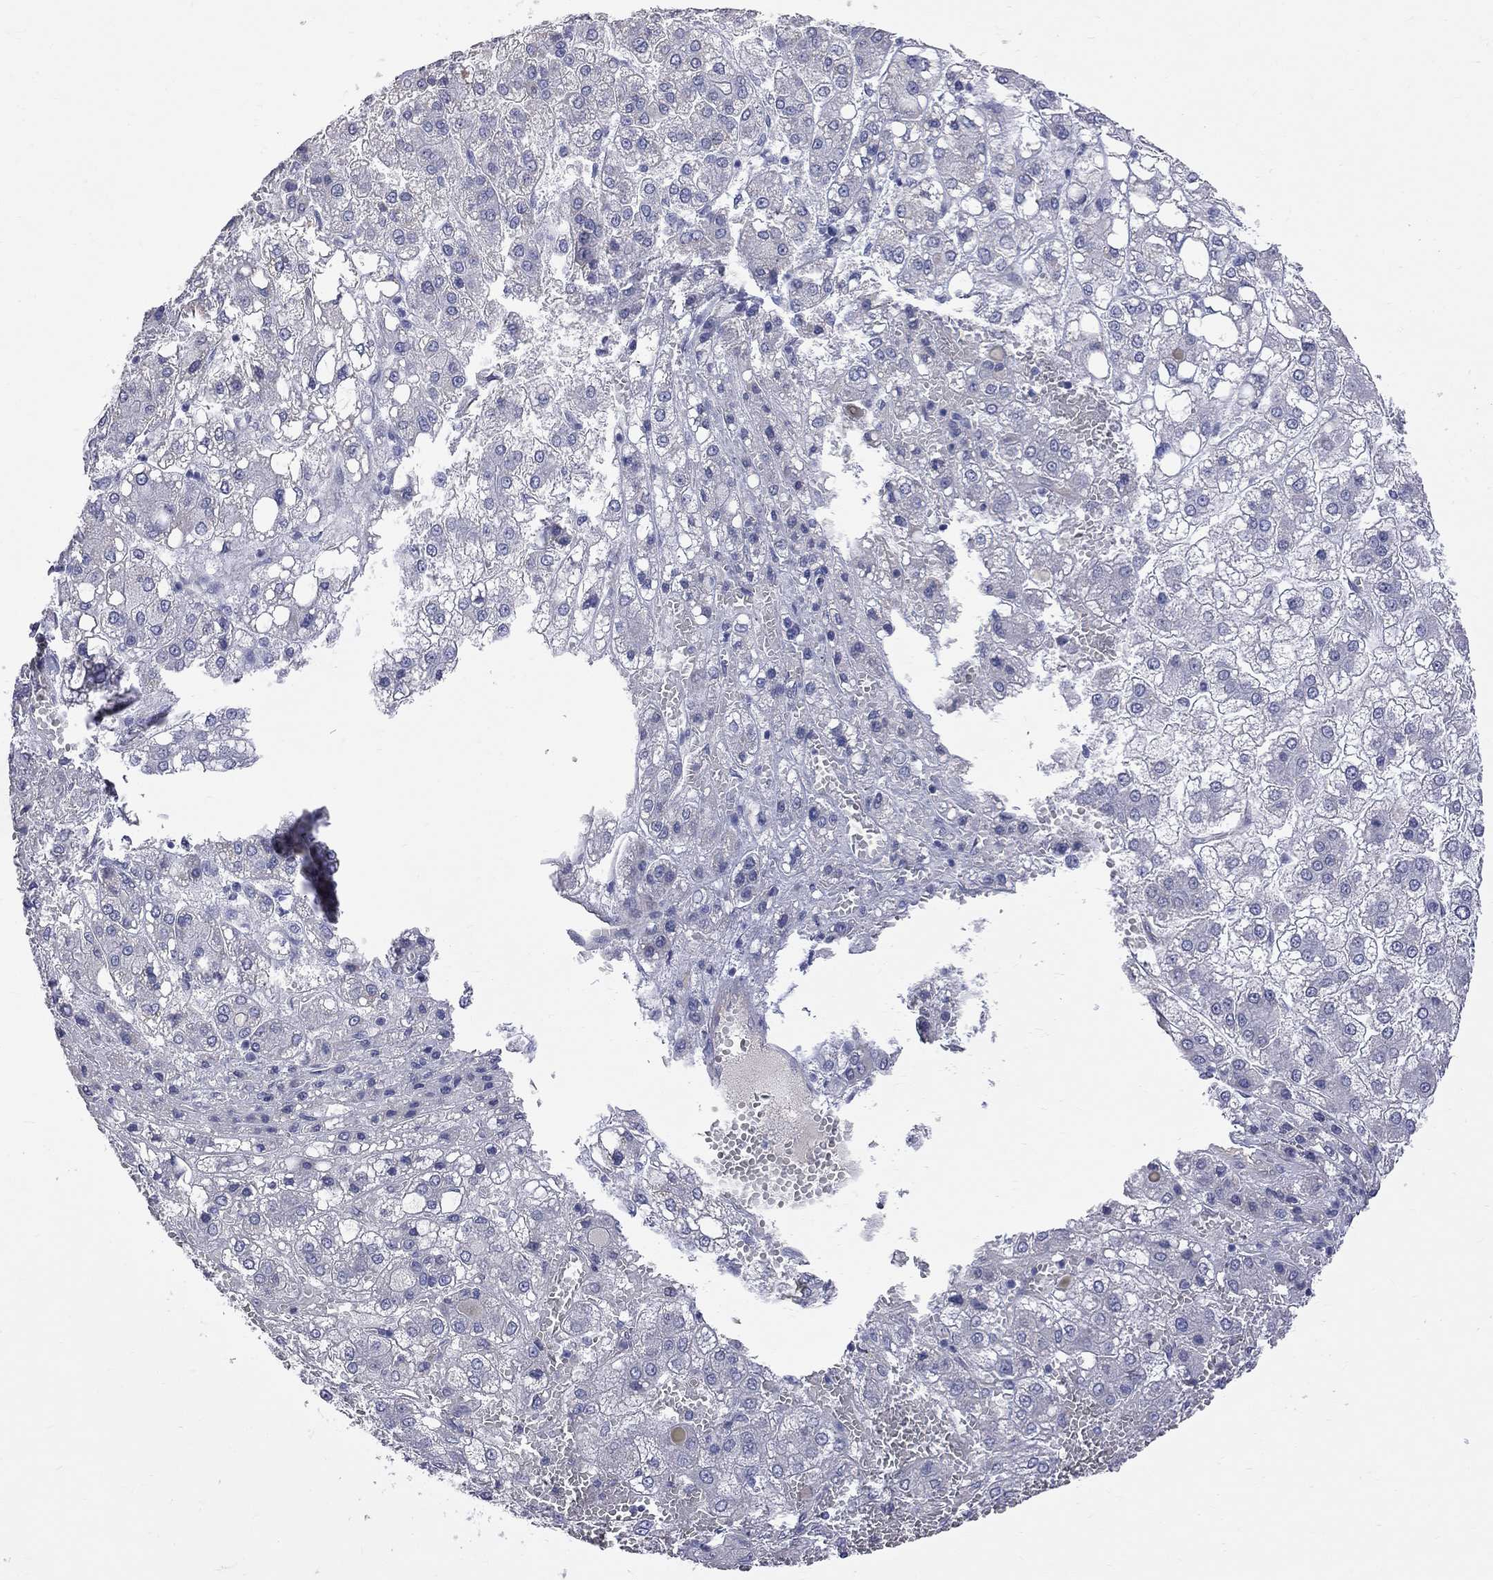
{"staining": {"intensity": "negative", "quantity": "none", "location": "none"}, "tissue": "liver cancer", "cell_type": "Tumor cells", "image_type": "cancer", "snomed": [{"axis": "morphology", "description": "Carcinoma, Hepatocellular, NOS"}, {"axis": "topography", "description": "Liver"}], "caption": "Liver hepatocellular carcinoma was stained to show a protein in brown. There is no significant positivity in tumor cells.", "gene": "KCND2", "patient": {"sex": "male", "age": 73}}